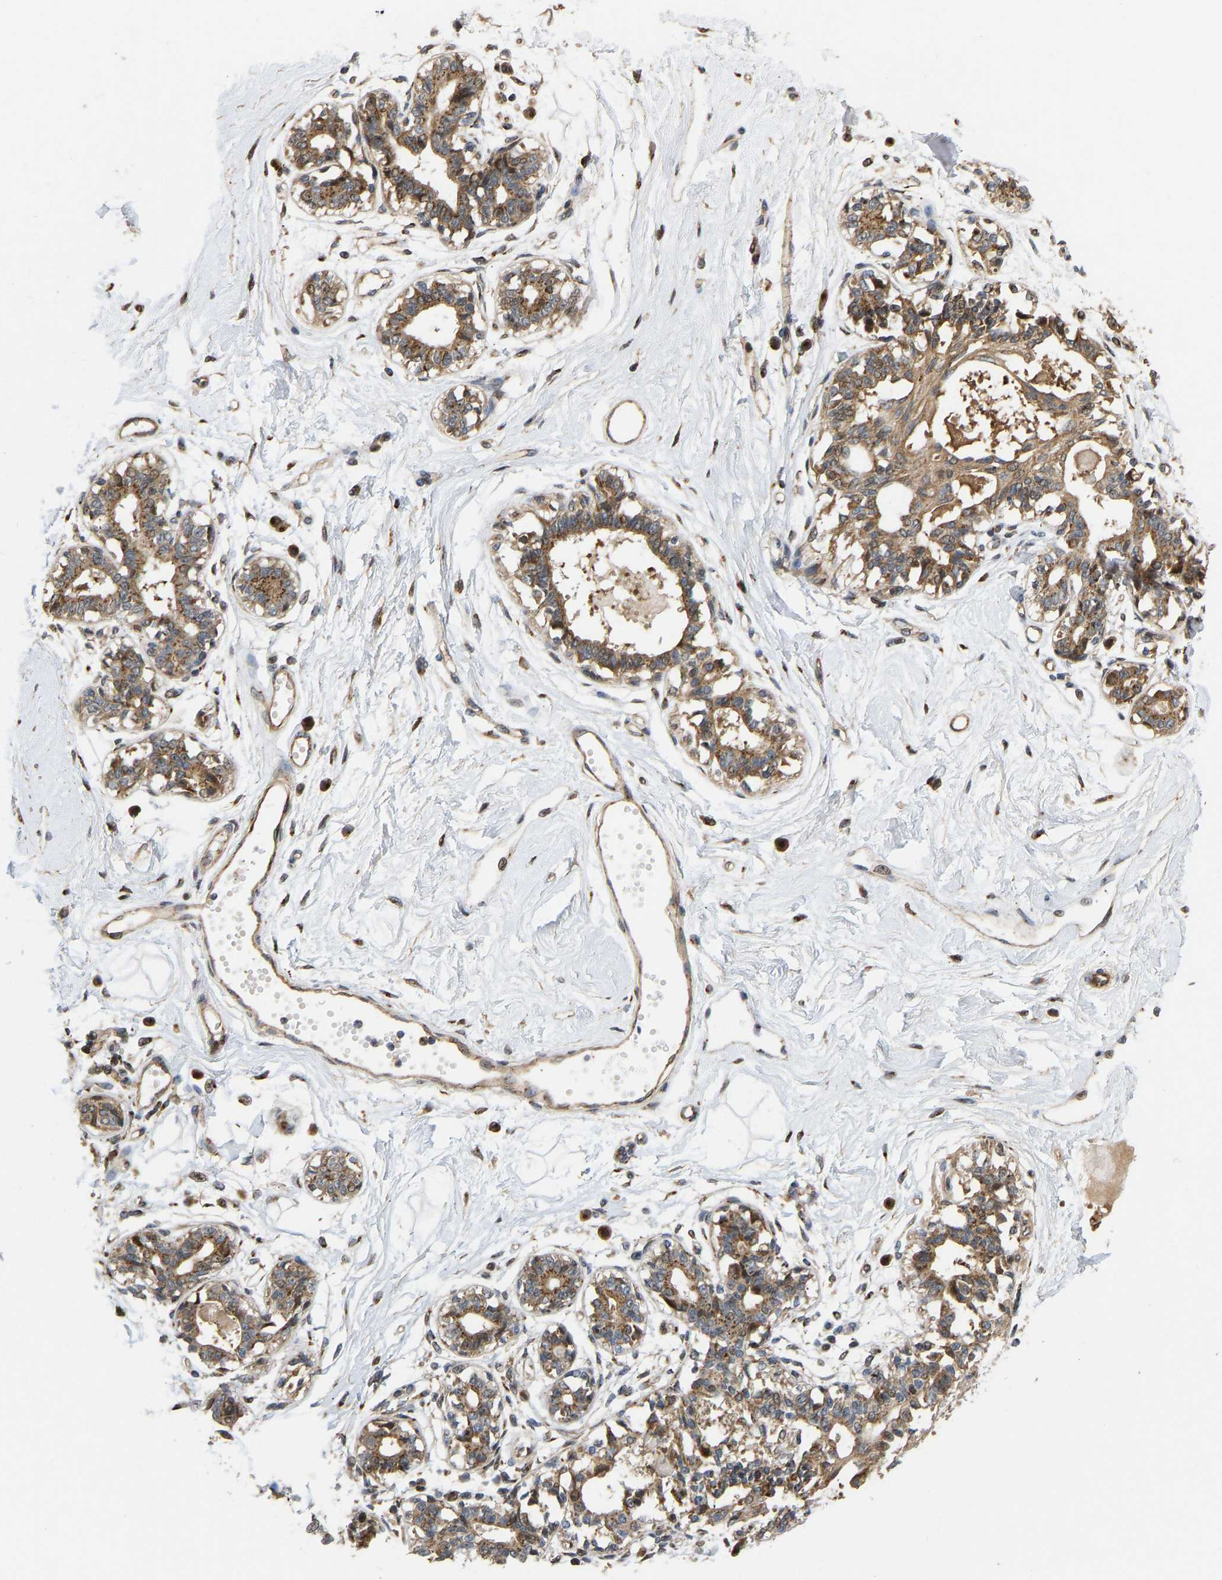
{"staining": {"intensity": "negative", "quantity": "none", "location": "none"}, "tissue": "breast", "cell_type": "Adipocytes", "image_type": "normal", "snomed": [{"axis": "morphology", "description": "Normal tissue, NOS"}, {"axis": "topography", "description": "Breast"}], "caption": "The micrograph demonstrates no significant positivity in adipocytes of breast.", "gene": "YIPF4", "patient": {"sex": "female", "age": 45}}